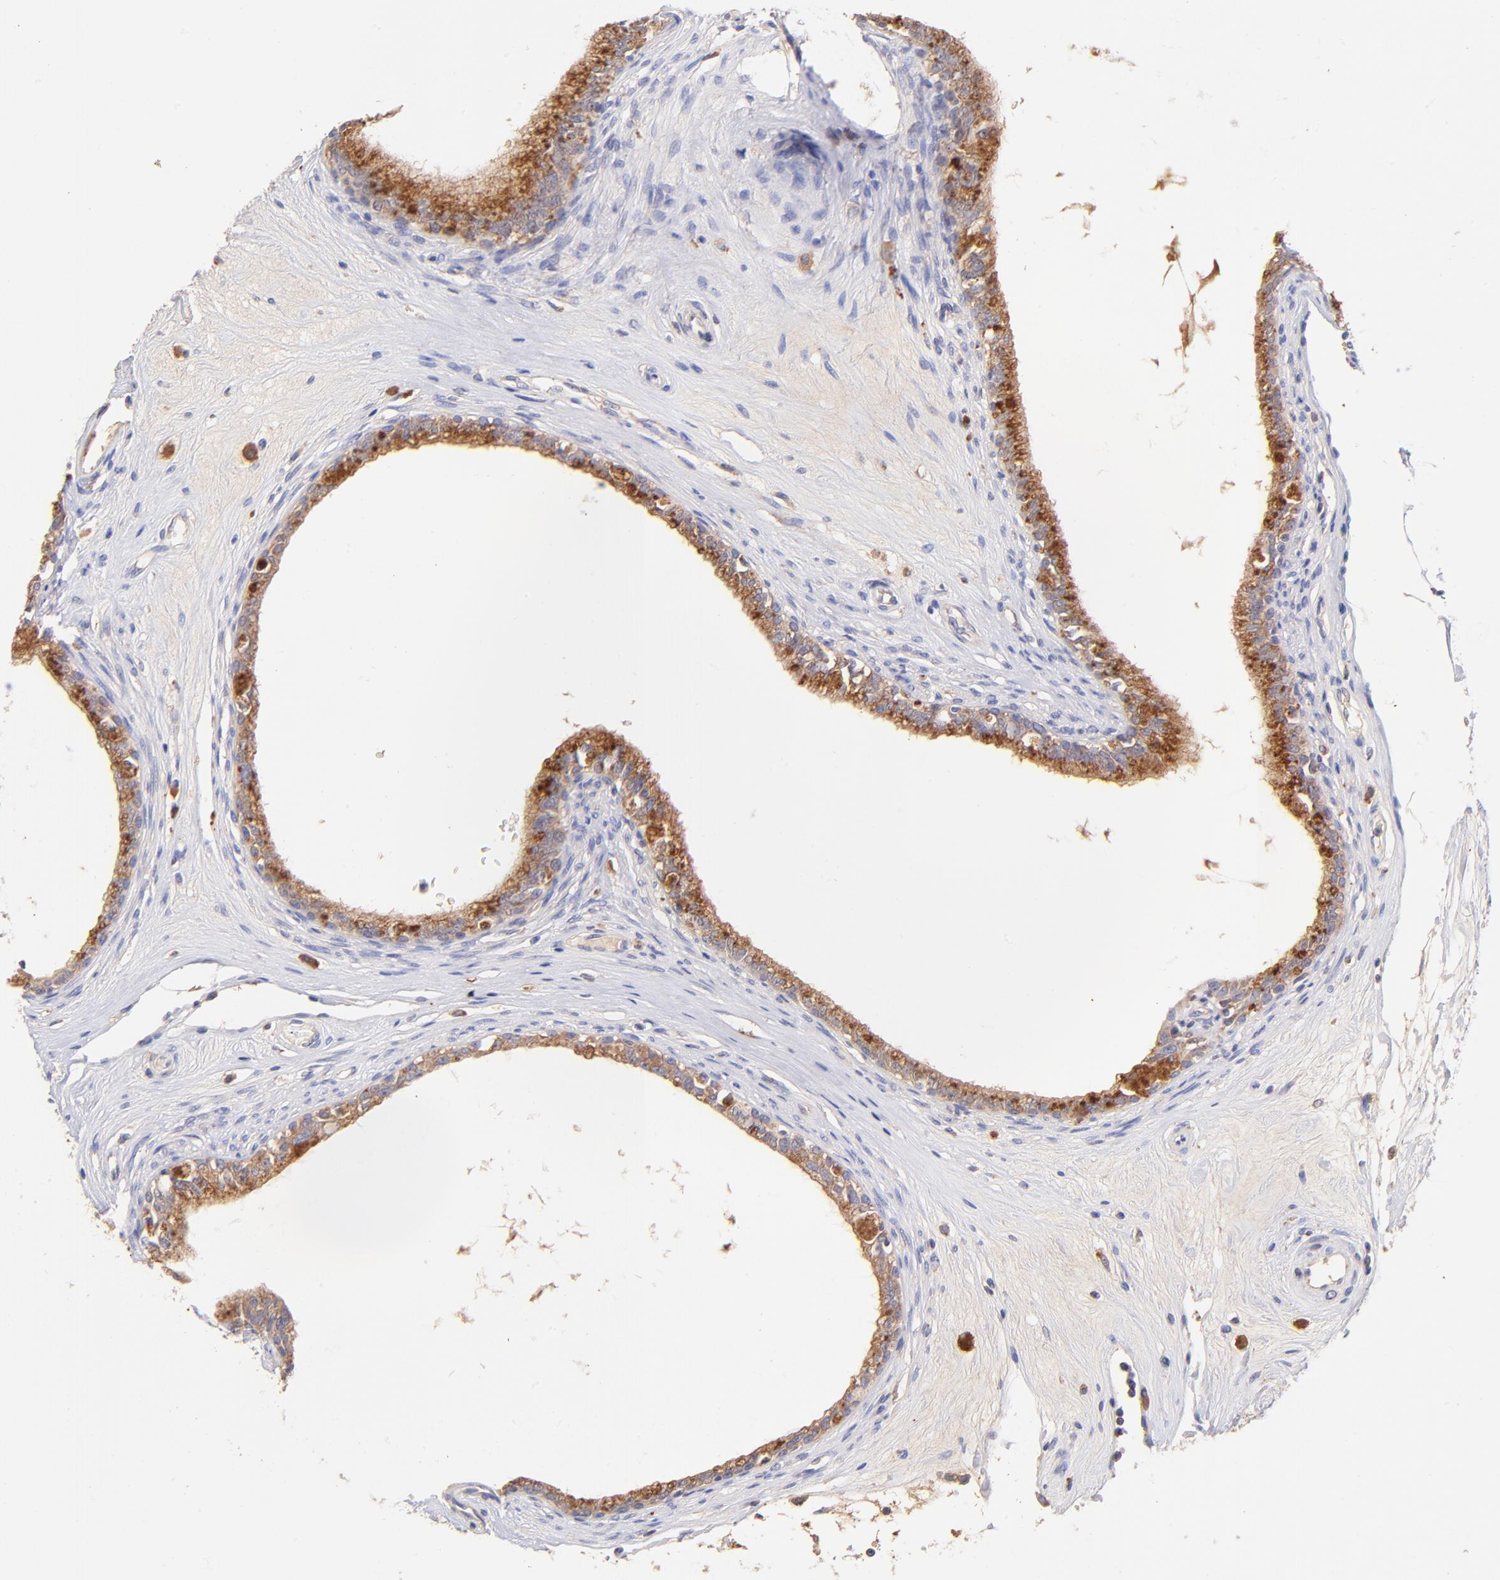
{"staining": {"intensity": "moderate", "quantity": ">75%", "location": "cytoplasmic/membranous"}, "tissue": "epididymis", "cell_type": "Glandular cells", "image_type": "normal", "snomed": [{"axis": "morphology", "description": "Normal tissue, NOS"}, {"axis": "morphology", "description": "Inflammation, NOS"}, {"axis": "topography", "description": "Epididymis"}], "caption": "DAB (3,3'-diaminobenzidine) immunohistochemical staining of normal human epididymis shows moderate cytoplasmic/membranous protein staining in about >75% of glandular cells. Immunohistochemistry stains the protein in brown and the nuclei are stained blue.", "gene": "RPL11", "patient": {"sex": "male", "age": 84}}